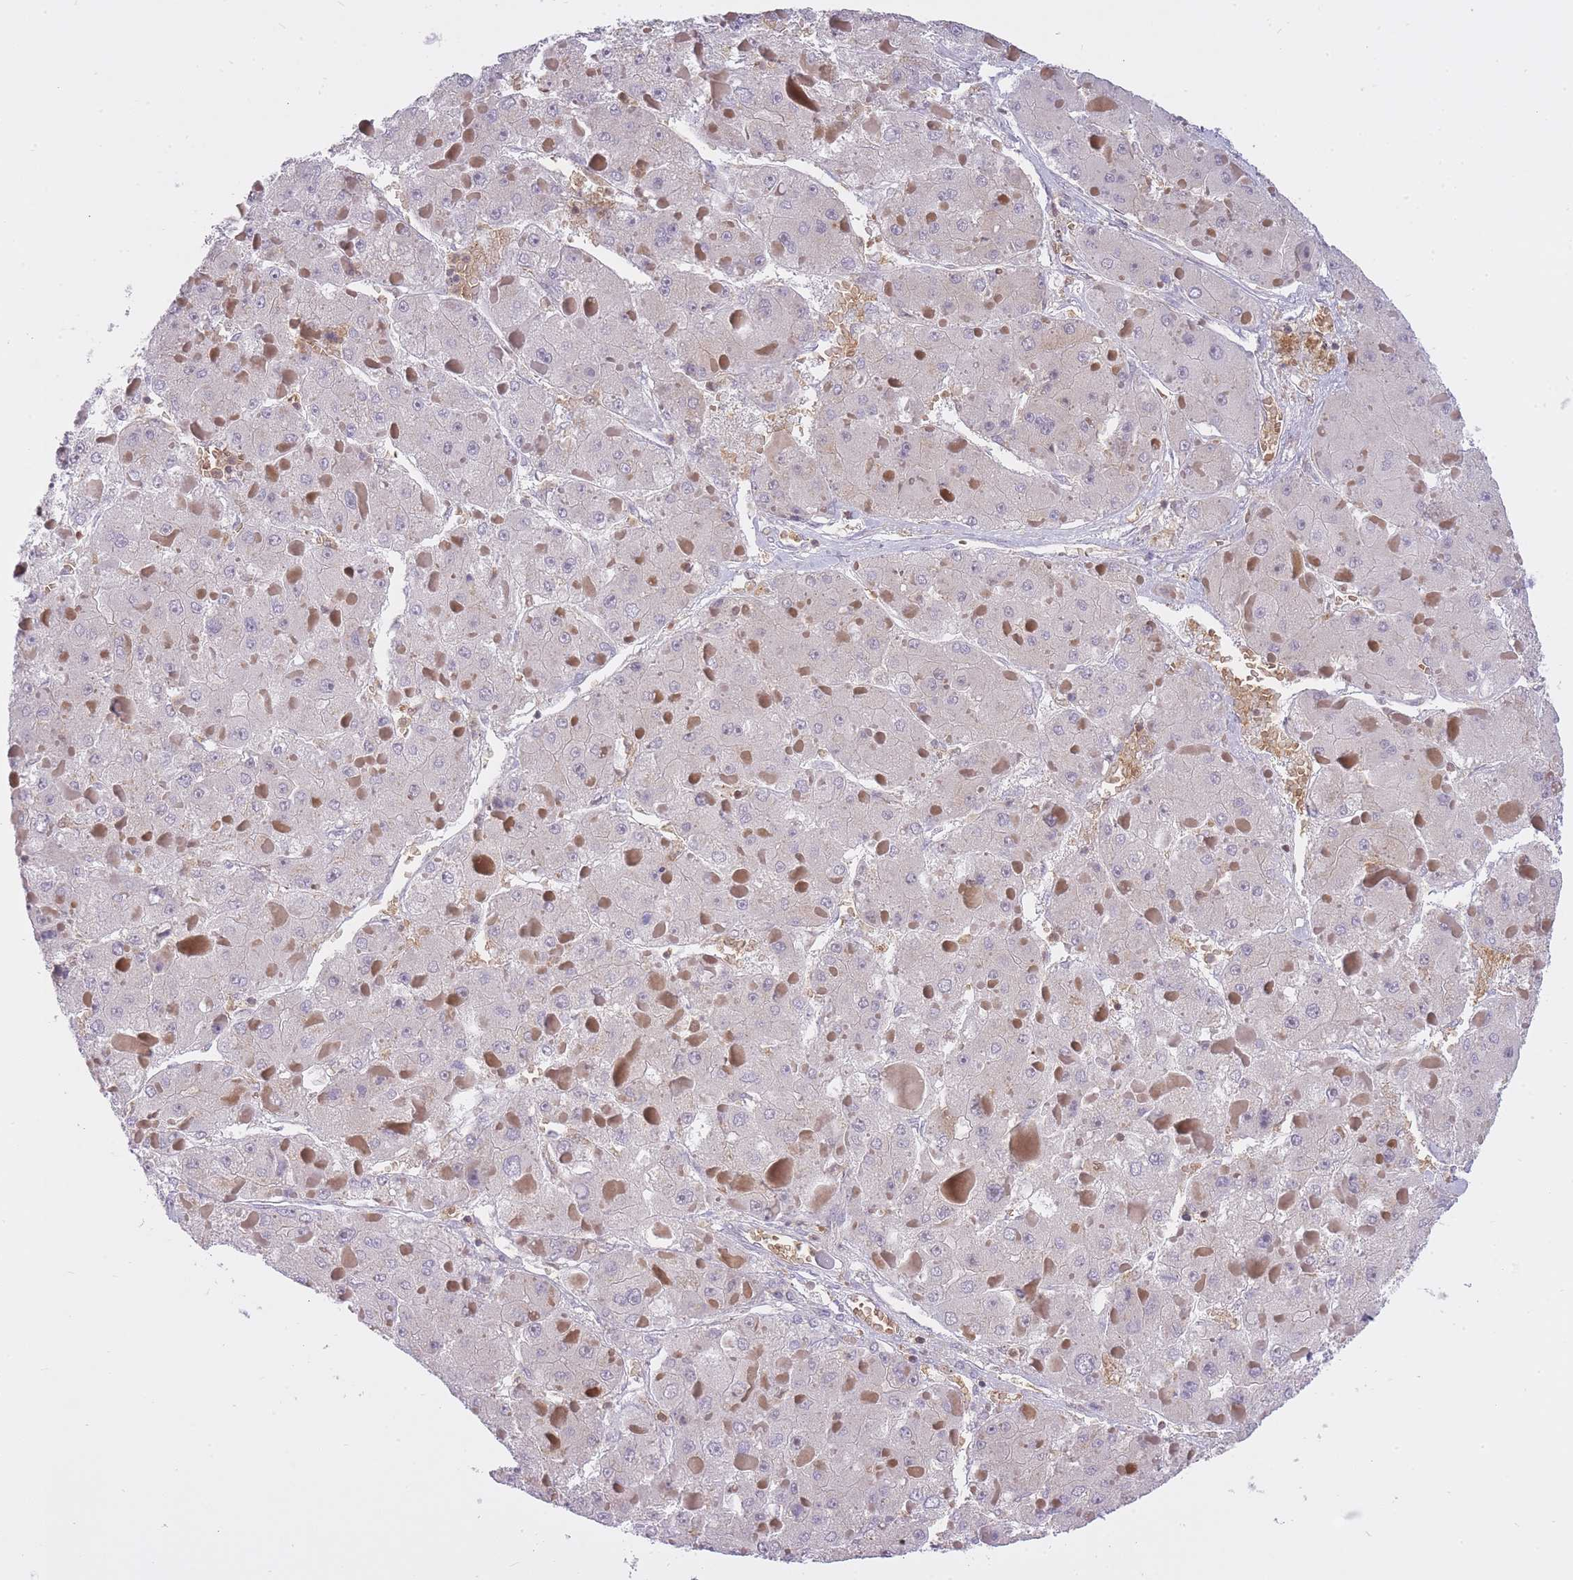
{"staining": {"intensity": "negative", "quantity": "none", "location": "none"}, "tissue": "liver cancer", "cell_type": "Tumor cells", "image_type": "cancer", "snomed": [{"axis": "morphology", "description": "Carcinoma, Hepatocellular, NOS"}, {"axis": "topography", "description": "Liver"}], "caption": "Immunohistochemical staining of liver cancer displays no significant staining in tumor cells.", "gene": "CXorf38", "patient": {"sex": "female", "age": 73}}